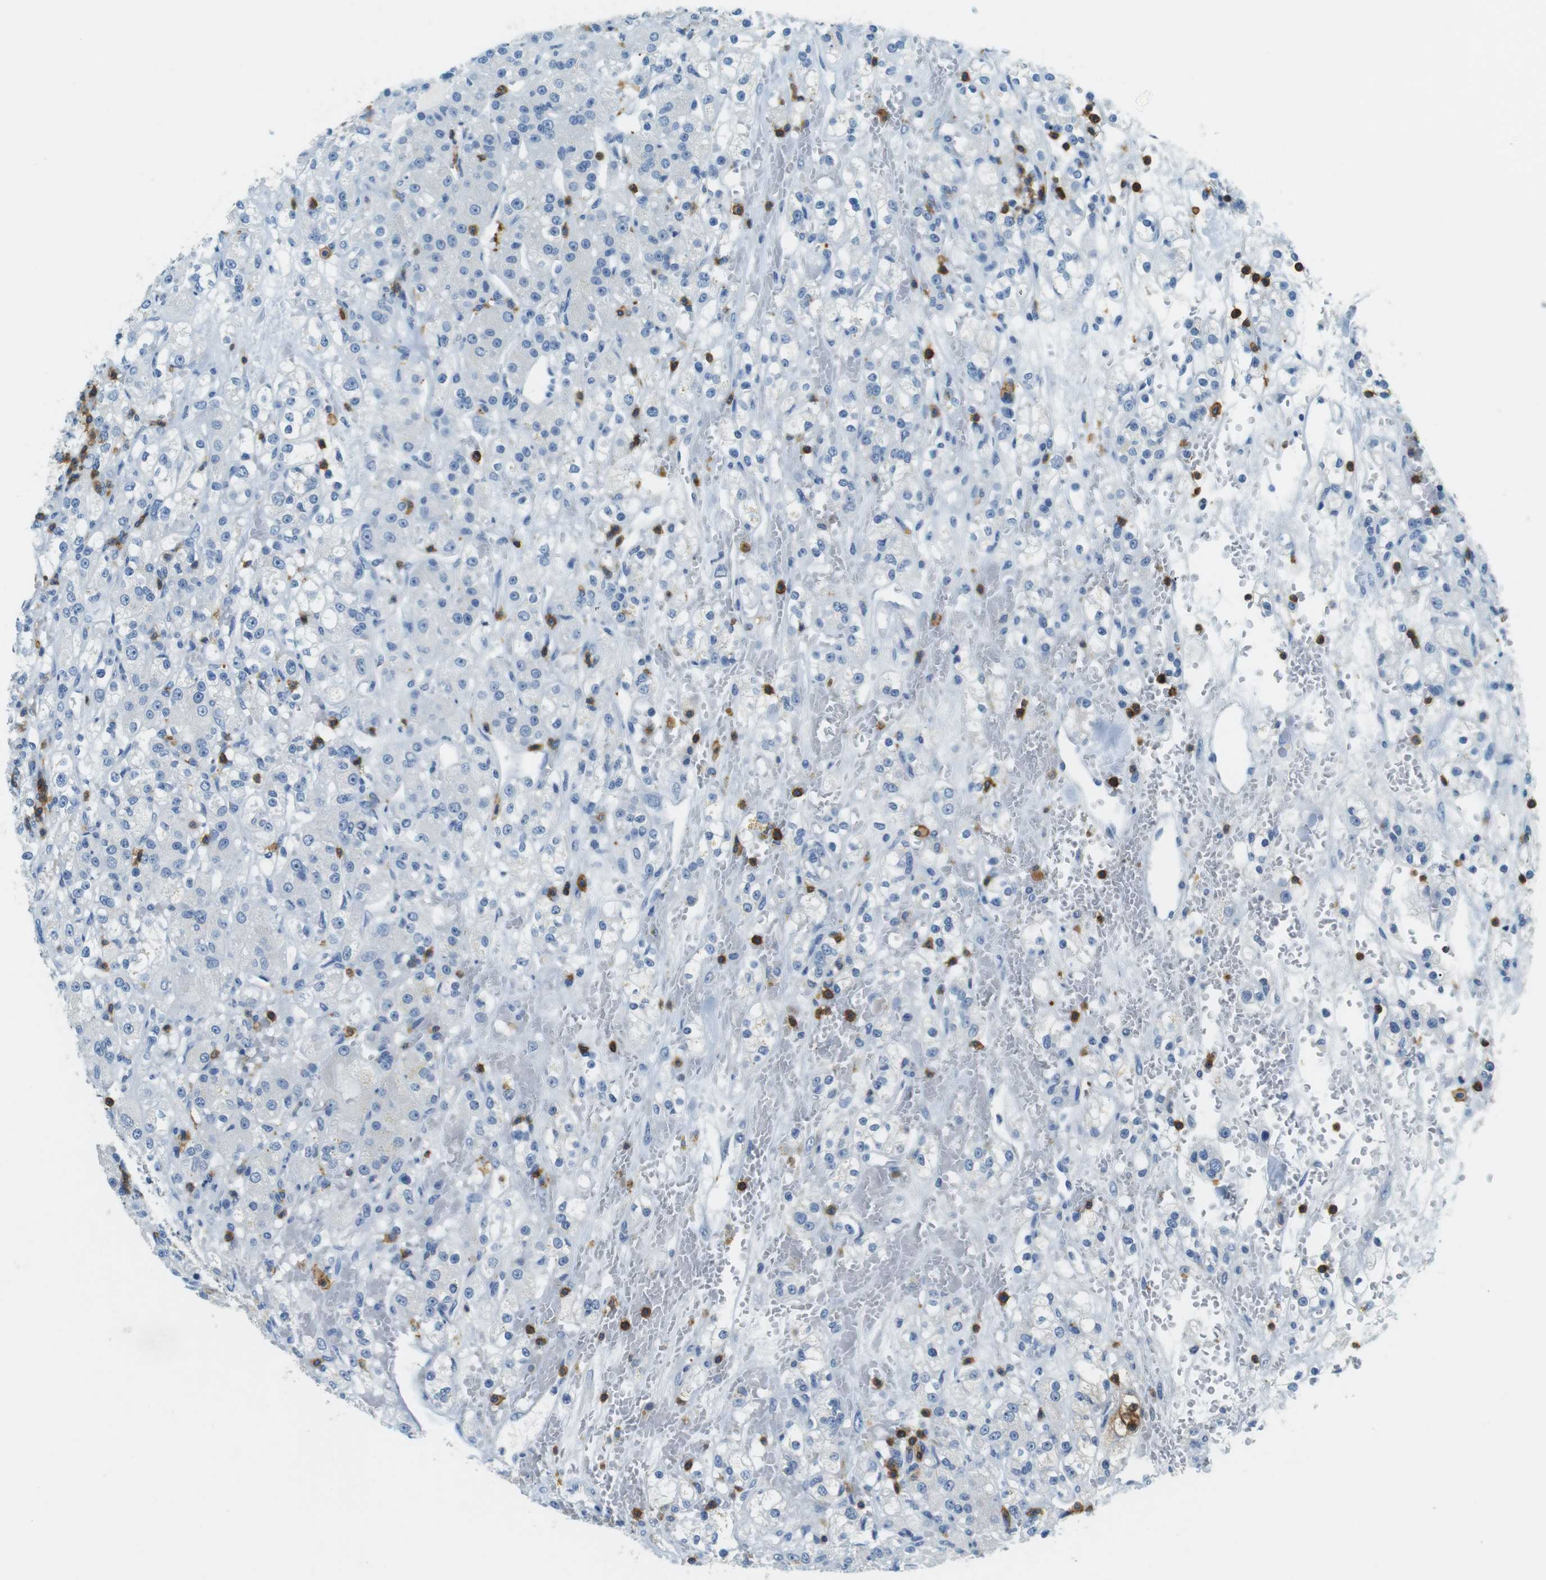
{"staining": {"intensity": "negative", "quantity": "none", "location": "none"}, "tissue": "renal cancer", "cell_type": "Tumor cells", "image_type": "cancer", "snomed": [{"axis": "morphology", "description": "Normal tissue, NOS"}, {"axis": "morphology", "description": "Adenocarcinoma, NOS"}, {"axis": "topography", "description": "Kidney"}], "caption": "Photomicrograph shows no significant protein expression in tumor cells of renal cancer. The staining is performed using DAB (3,3'-diaminobenzidine) brown chromogen with nuclei counter-stained in using hematoxylin.", "gene": "LAT", "patient": {"sex": "male", "age": 61}}